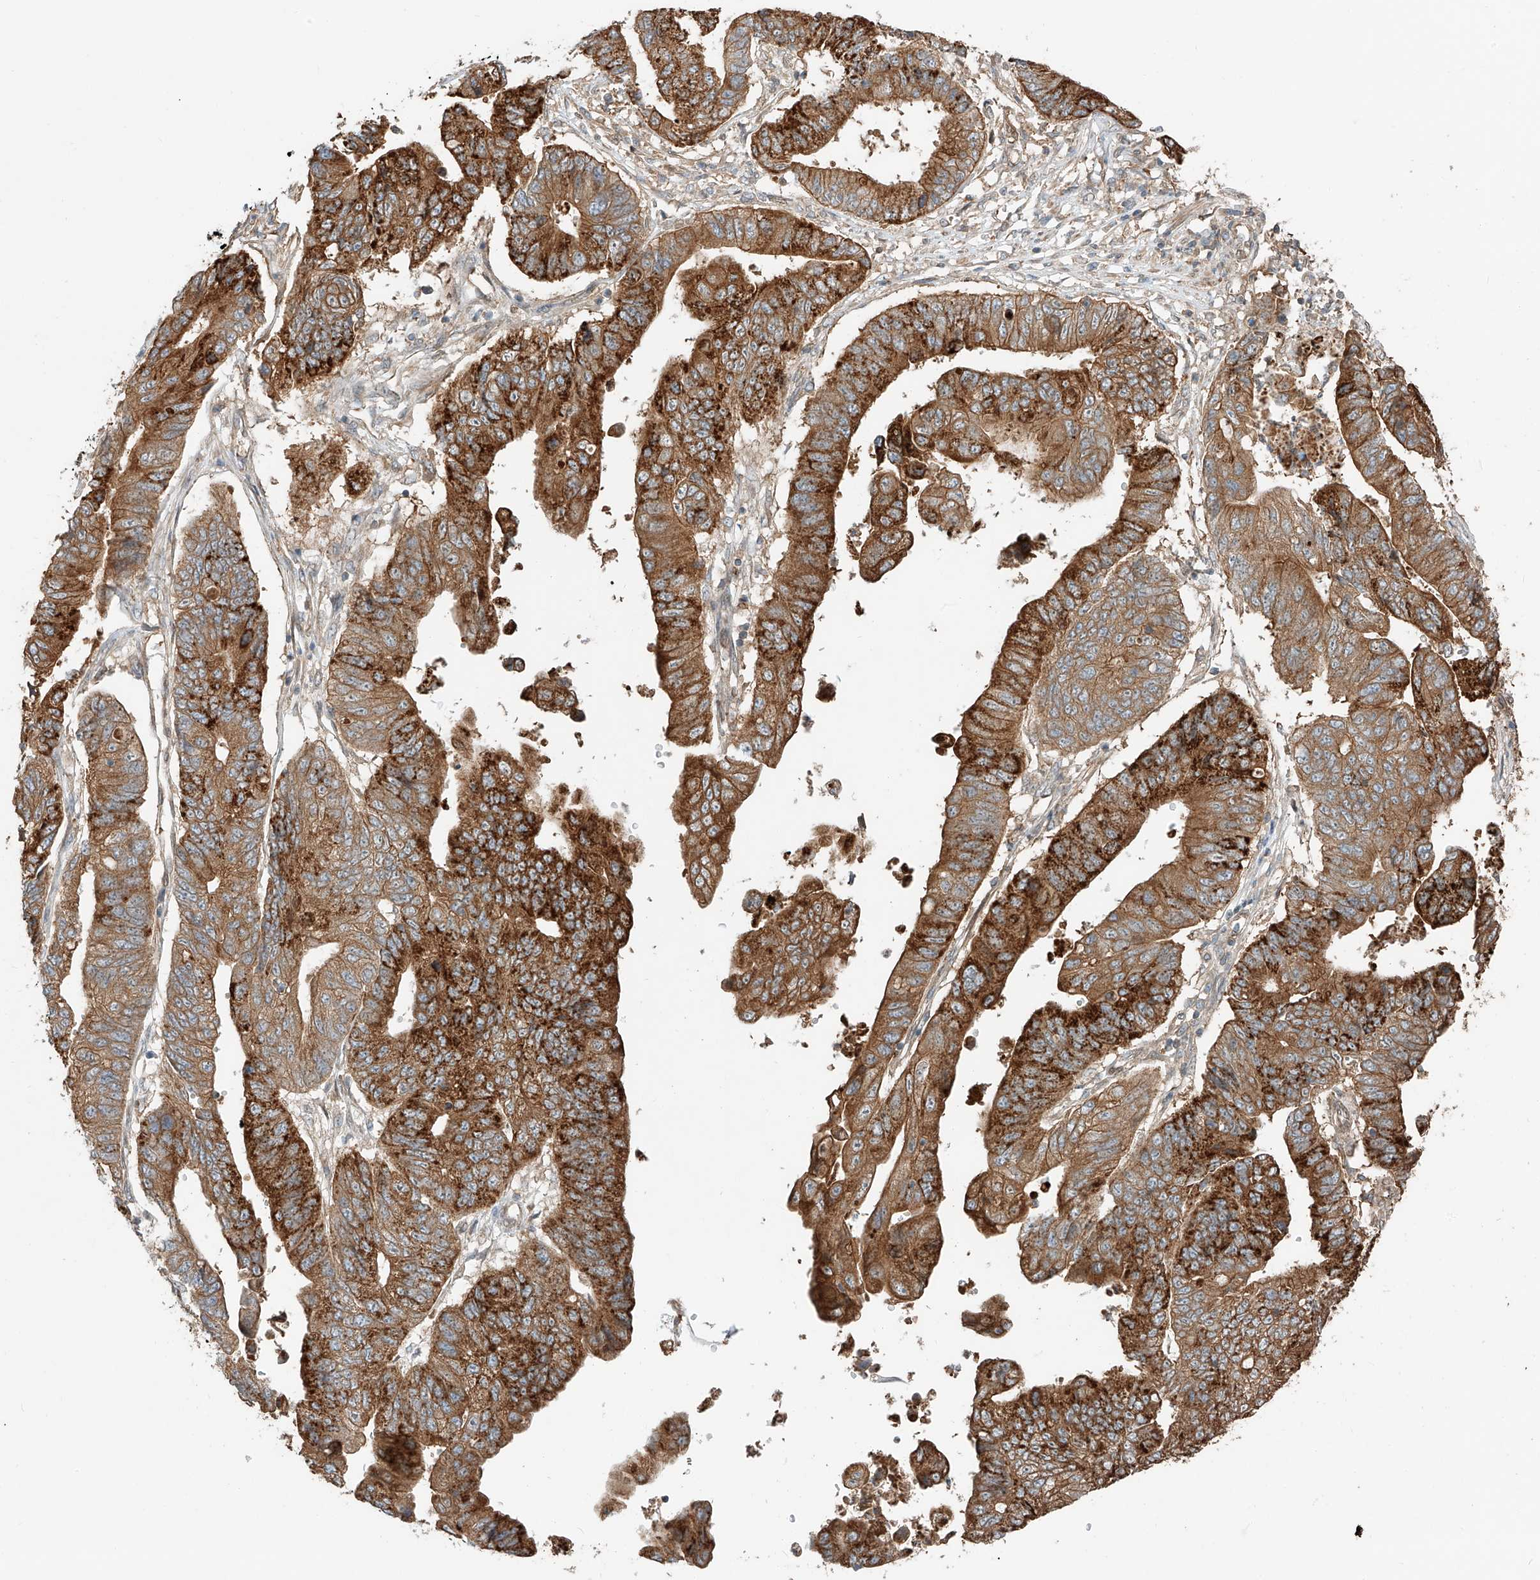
{"staining": {"intensity": "strong", "quantity": ">75%", "location": "cytoplasmic/membranous"}, "tissue": "stomach cancer", "cell_type": "Tumor cells", "image_type": "cancer", "snomed": [{"axis": "morphology", "description": "Adenocarcinoma, NOS"}, {"axis": "topography", "description": "Stomach"}], "caption": "A brown stain highlights strong cytoplasmic/membranous positivity of a protein in human stomach cancer (adenocarcinoma) tumor cells. Nuclei are stained in blue.", "gene": "CEP162", "patient": {"sex": "male", "age": 59}}